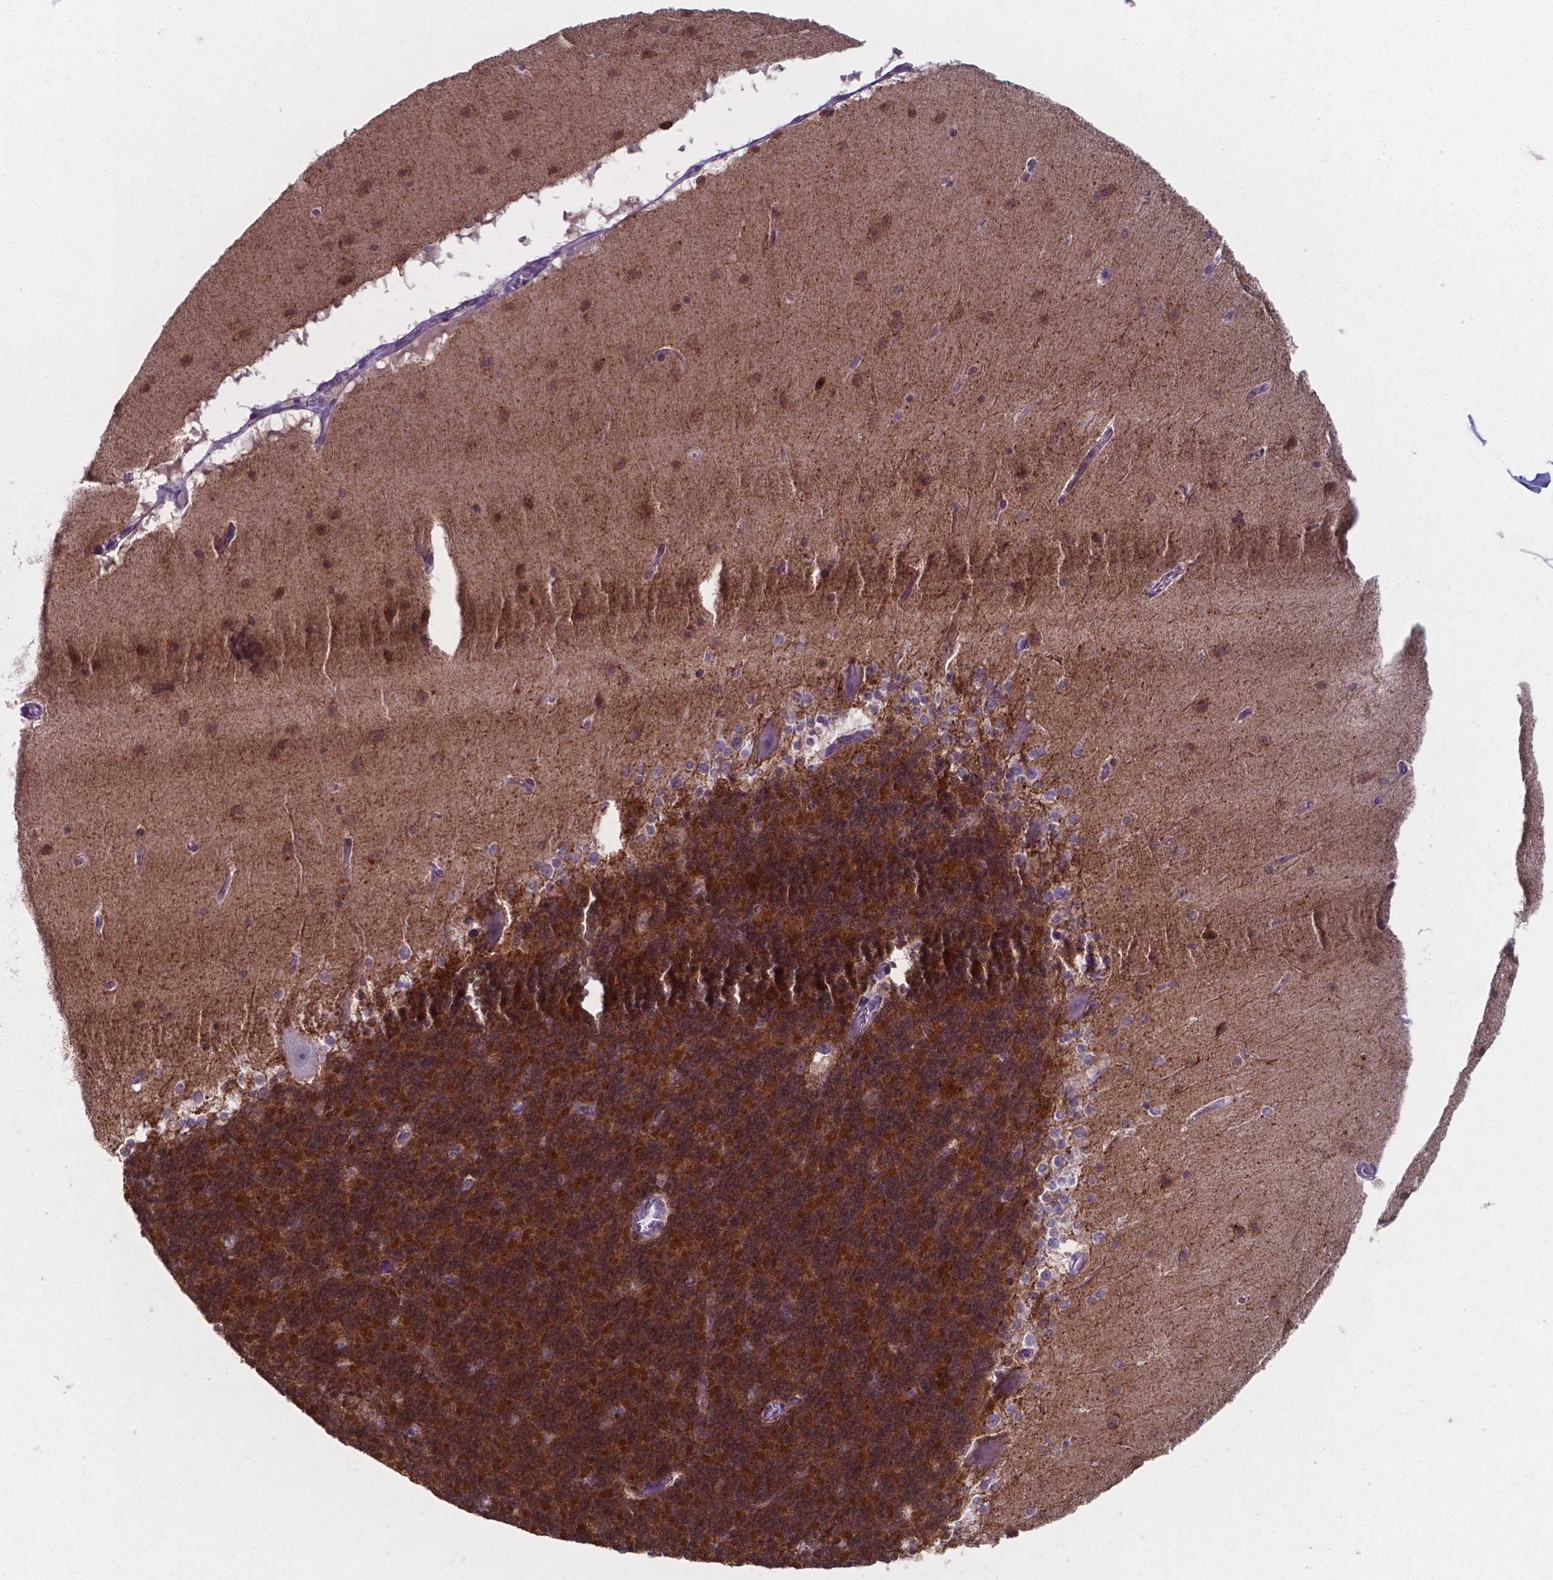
{"staining": {"intensity": "strong", "quantity": "25%-75%", "location": "cytoplasmic/membranous"}, "tissue": "cerebellum", "cell_type": "Cells in granular layer", "image_type": "normal", "snomed": [{"axis": "morphology", "description": "Normal tissue, NOS"}, {"axis": "topography", "description": "Cerebellum"}], "caption": "This is an image of immunohistochemistry (IHC) staining of normal cerebellum, which shows strong expression in the cytoplasmic/membranous of cells in granular layer.", "gene": "UBE2E2", "patient": {"sex": "female", "age": 19}}